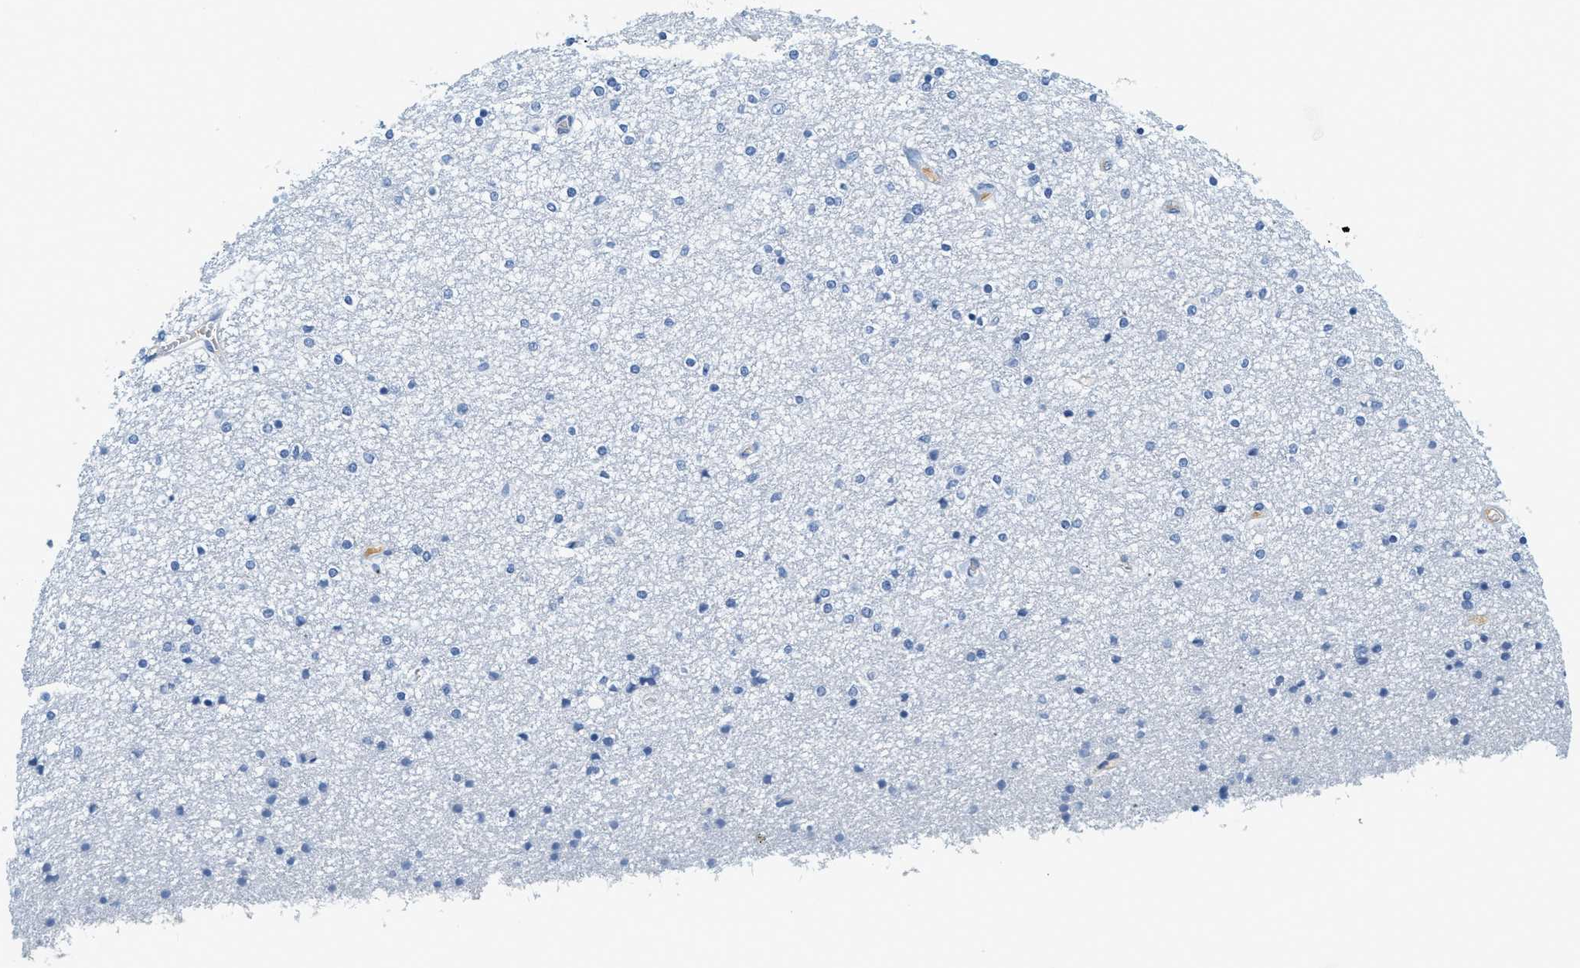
{"staining": {"intensity": "negative", "quantity": "none", "location": "none"}, "tissue": "caudate", "cell_type": "Glial cells", "image_type": "normal", "snomed": [{"axis": "morphology", "description": "Normal tissue, NOS"}, {"axis": "topography", "description": "Lateral ventricle wall"}], "caption": "This is a histopathology image of IHC staining of benign caudate, which shows no expression in glial cells. (DAB immunohistochemistry (IHC) visualized using brightfield microscopy, high magnification).", "gene": "LCN2", "patient": {"sex": "female", "age": 54}}